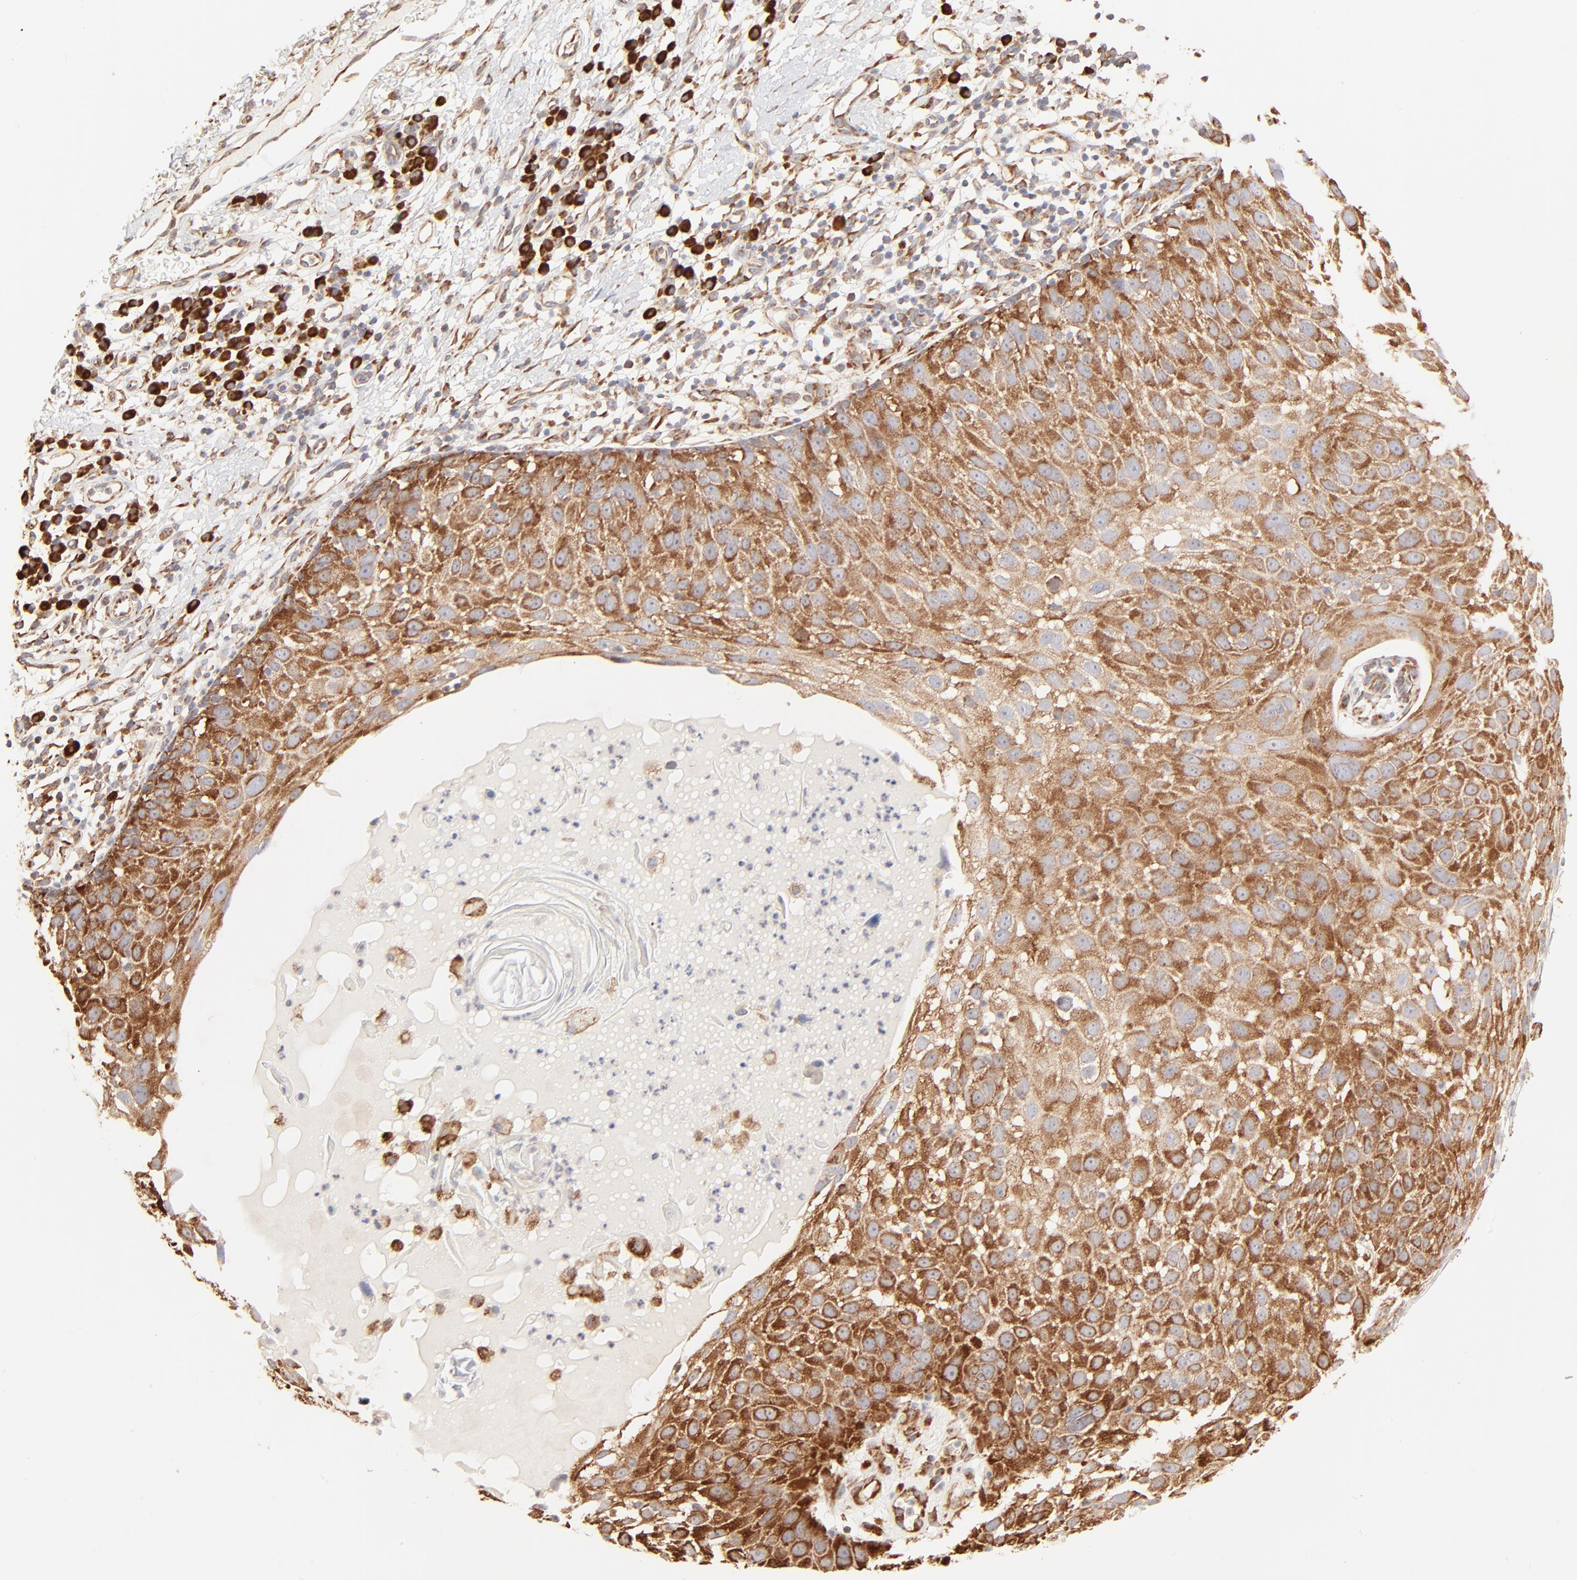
{"staining": {"intensity": "moderate", "quantity": ">75%", "location": "cytoplasmic/membranous"}, "tissue": "skin cancer", "cell_type": "Tumor cells", "image_type": "cancer", "snomed": [{"axis": "morphology", "description": "Squamous cell carcinoma, NOS"}, {"axis": "topography", "description": "Skin"}], "caption": "Tumor cells show medium levels of moderate cytoplasmic/membranous staining in approximately >75% of cells in skin cancer.", "gene": "RPS20", "patient": {"sex": "male", "age": 87}}